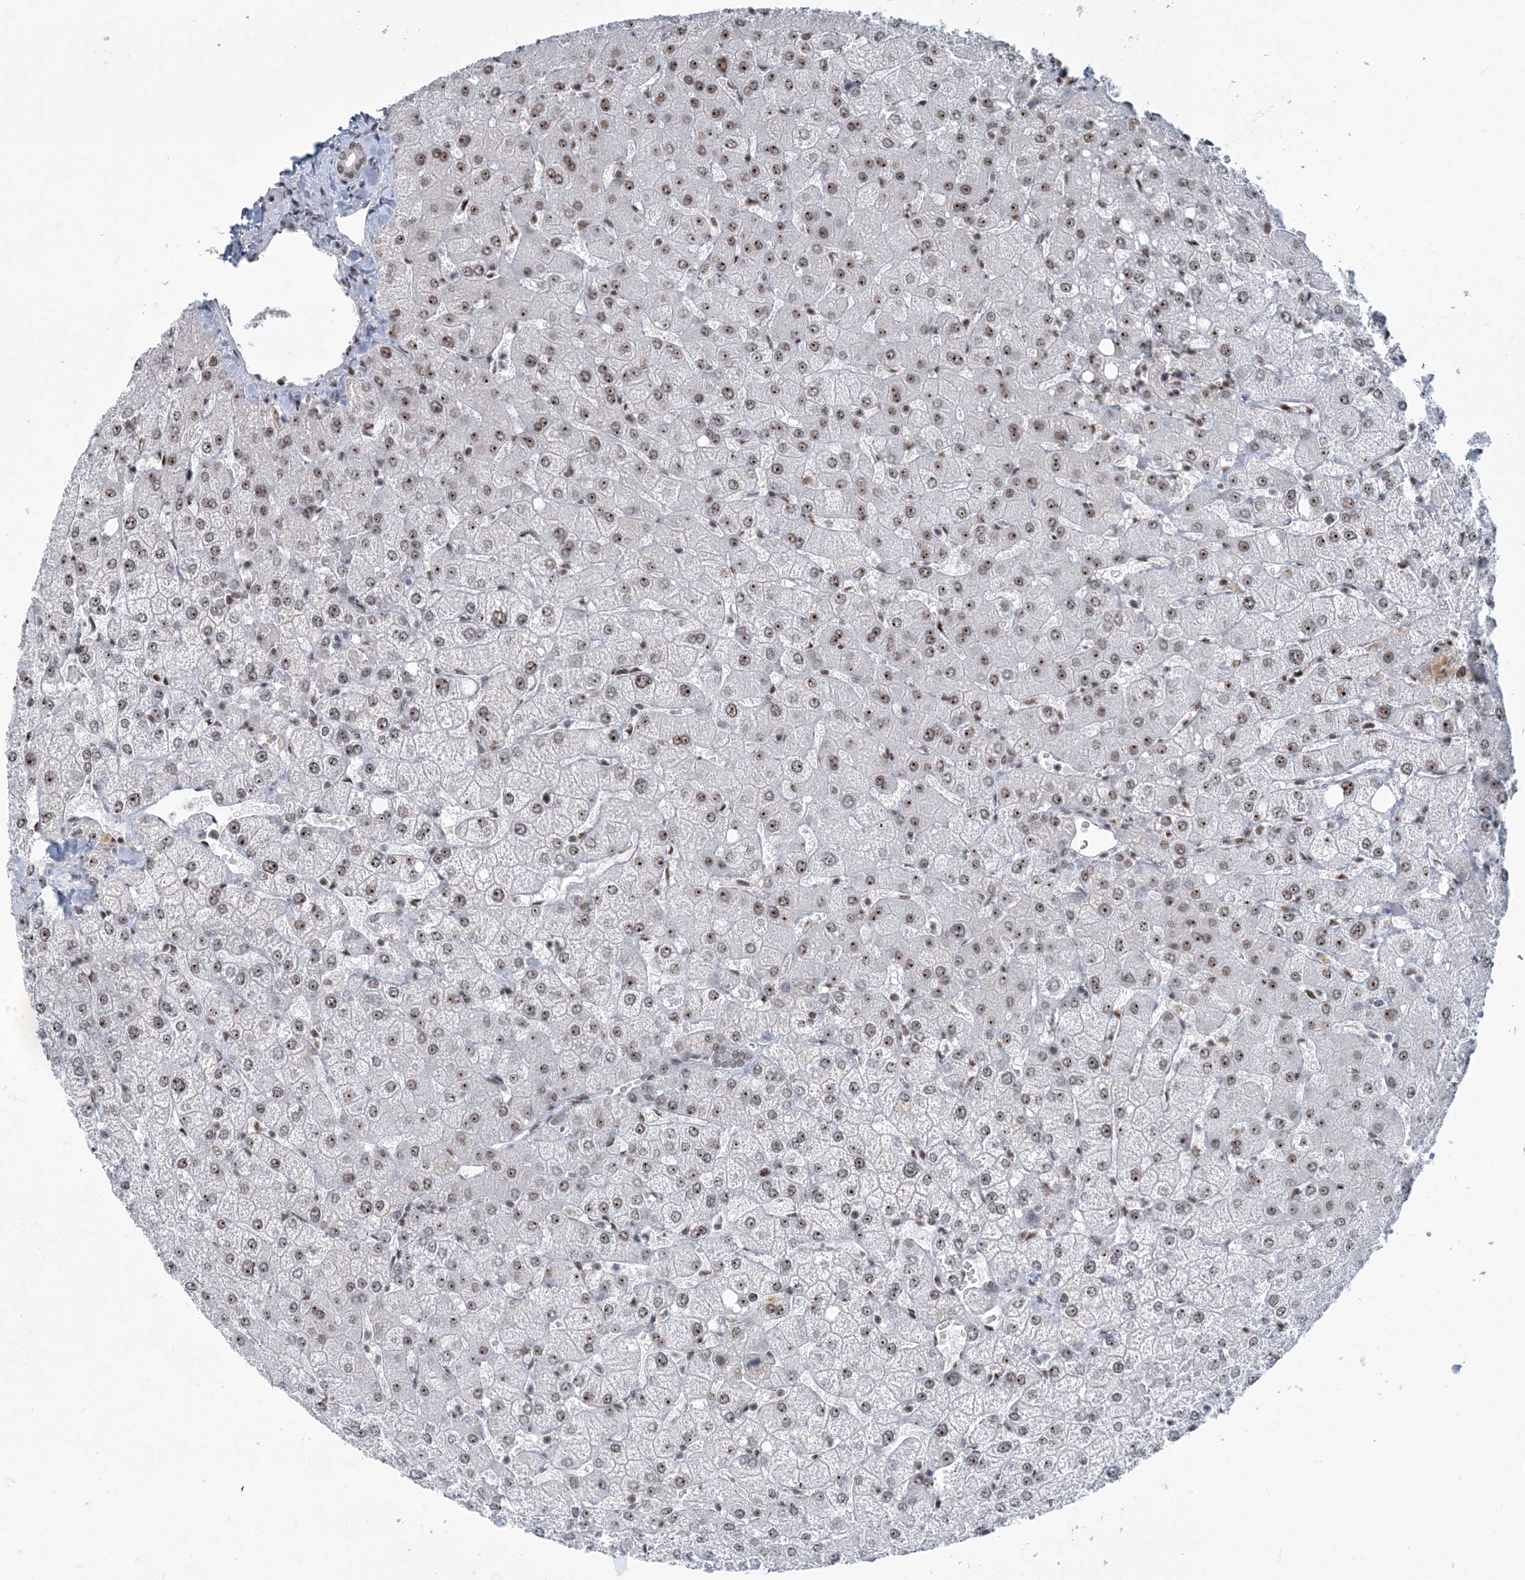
{"staining": {"intensity": "weak", "quantity": "25%-75%", "location": "nuclear"}, "tissue": "liver", "cell_type": "Cholangiocytes", "image_type": "normal", "snomed": [{"axis": "morphology", "description": "Normal tissue, NOS"}, {"axis": "topography", "description": "Liver"}], "caption": "Cholangiocytes demonstrate weak nuclear expression in about 25%-75% of cells in unremarkable liver. (Stains: DAB in brown, nuclei in blue, Microscopy: brightfield microscopy at high magnification).", "gene": "PLRG1", "patient": {"sex": "female", "age": 54}}